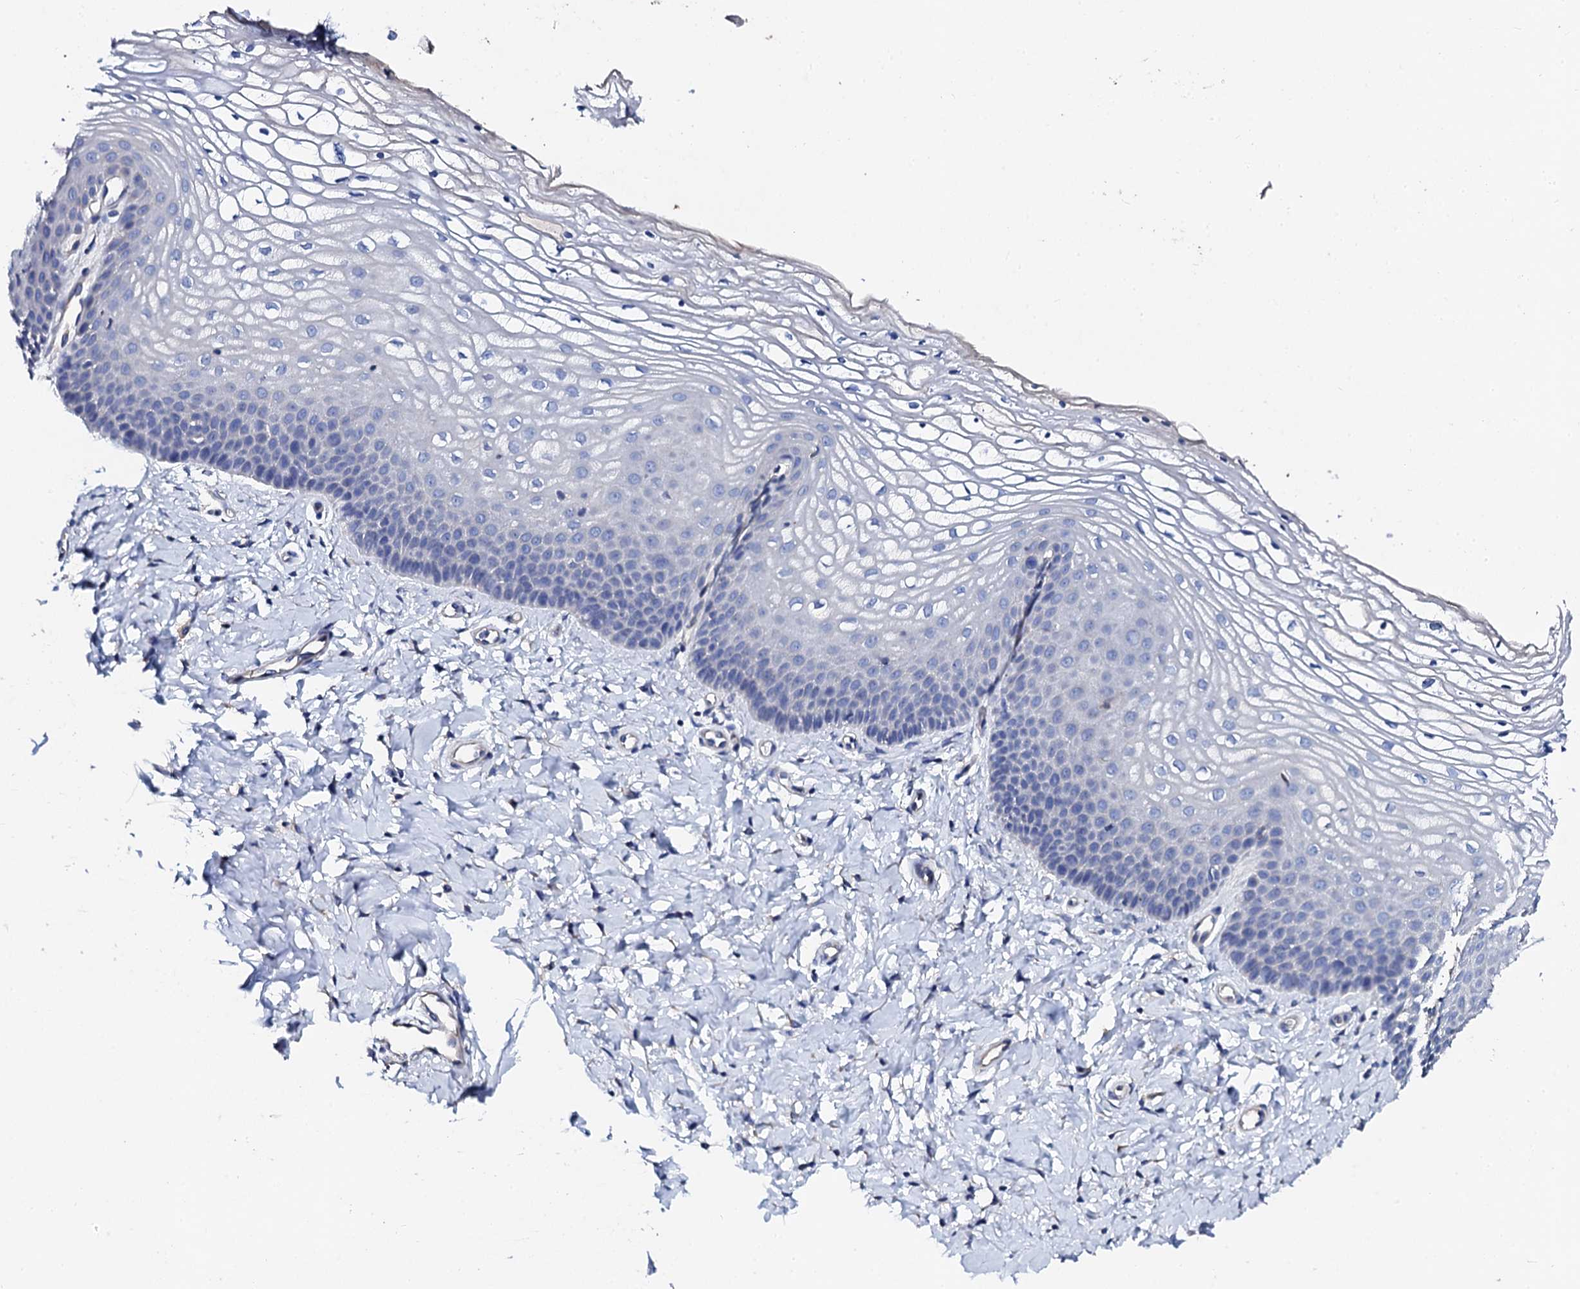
{"staining": {"intensity": "negative", "quantity": "none", "location": "none"}, "tissue": "vagina", "cell_type": "Squamous epithelial cells", "image_type": "normal", "snomed": [{"axis": "morphology", "description": "Normal tissue, NOS"}, {"axis": "topography", "description": "Vagina"}, {"axis": "topography", "description": "Cervix"}], "caption": "Immunohistochemistry (IHC) histopathology image of unremarkable vagina stained for a protein (brown), which demonstrates no positivity in squamous epithelial cells. (DAB immunohistochemistry visualized using brightfield microscopy, high magnification).", "gene": "KLHL32", "patient": {"sex": "female", "age": 40}}